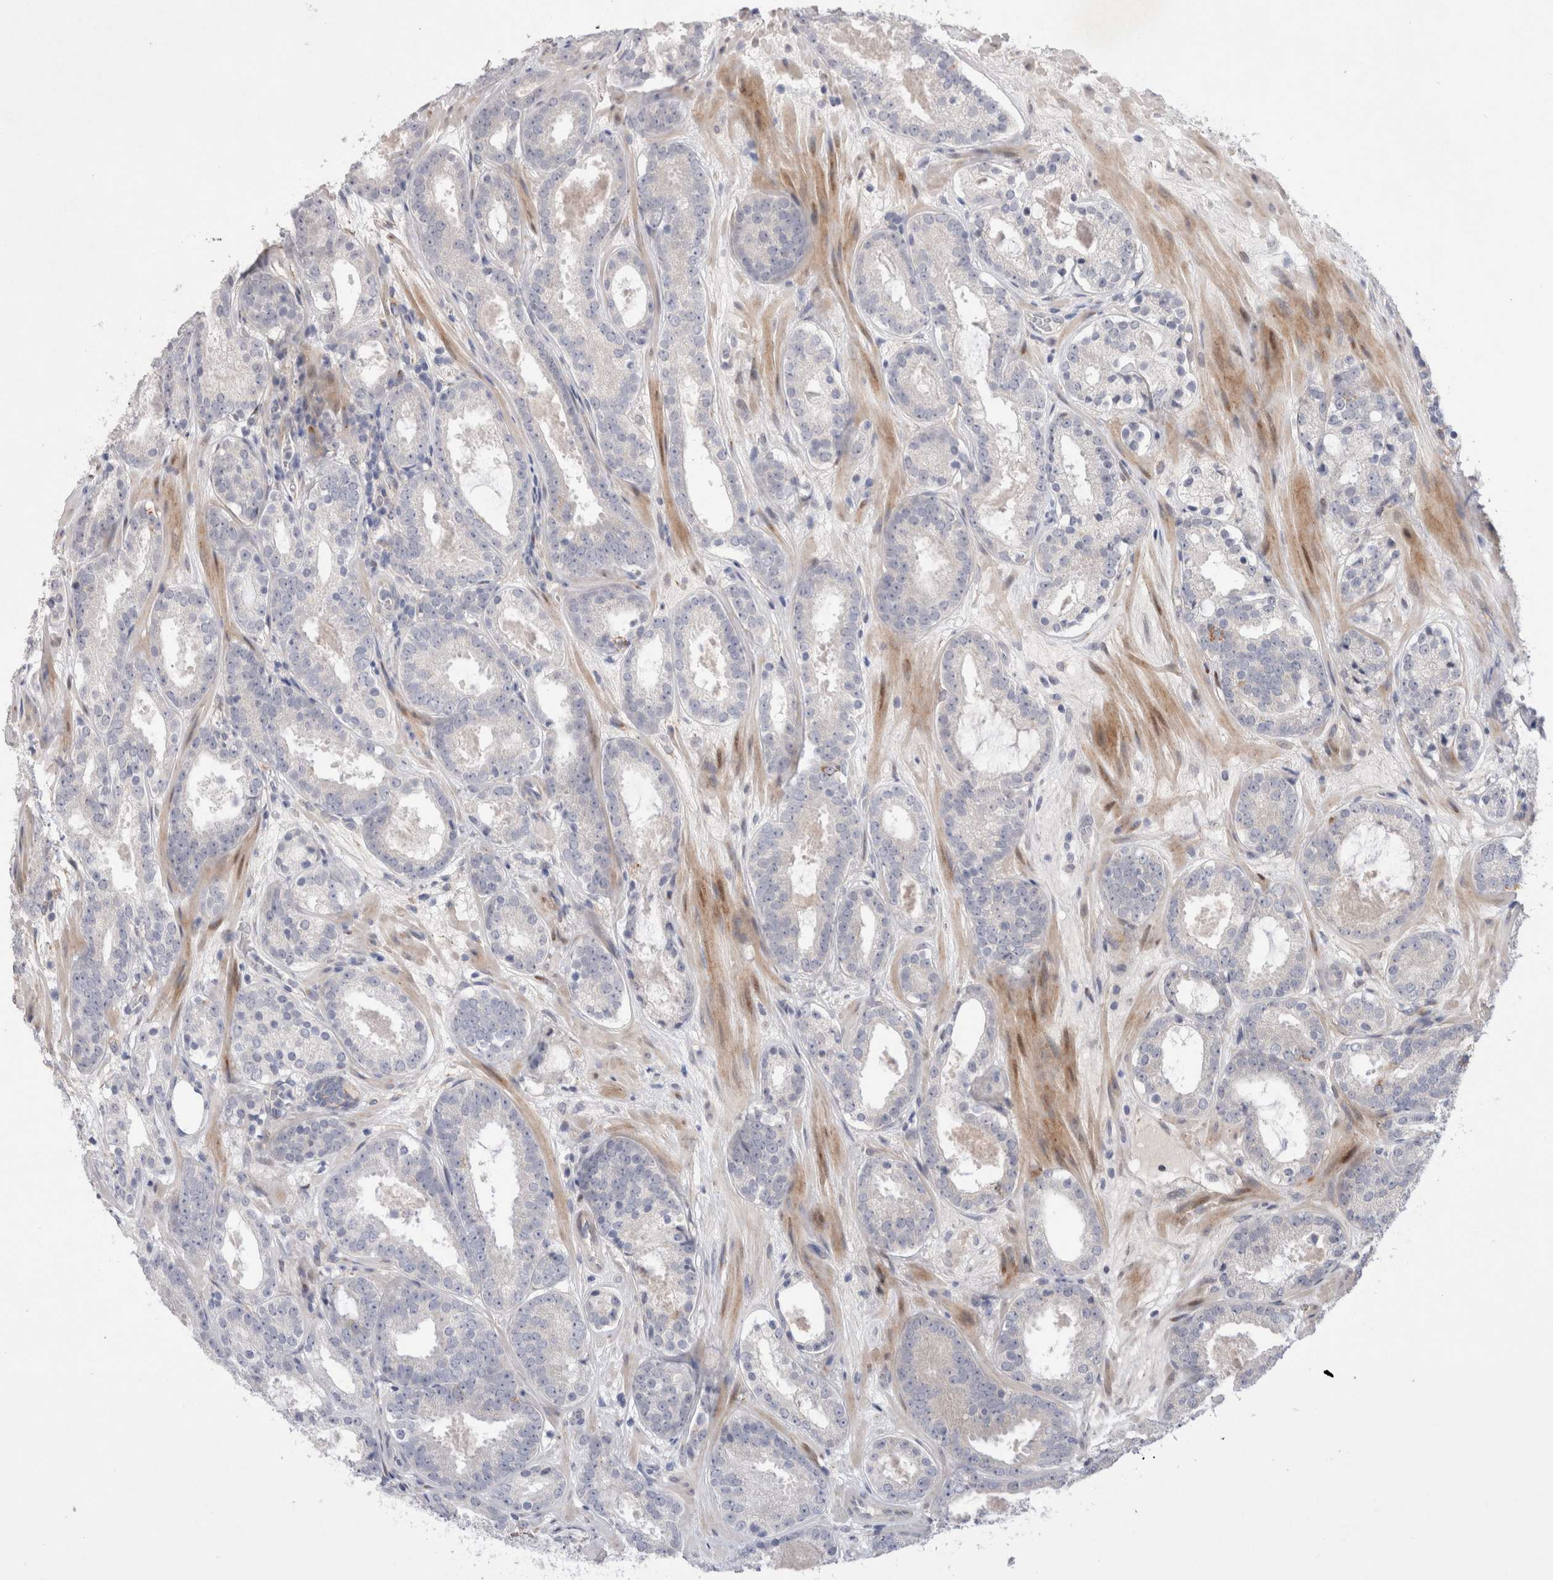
{"staining": {"intensity": "negative", "quantity": "none", "location": "none"}, "tissue": "prostate cancer", "cell_type": "Tumor cells", "image_type": "cancer", "snomed": [{"axis": "morphology", "description": "Adenocarcinoma, Low grade"}, {"axis": "topography", "description": "Prostate"}], "caption": "The immunohistochemistry histopathology image has no significant positivity in tumor cells of prostate adenocarcinoma (low-grade) tissue. (DAB immunohistochemistry (IHC), high magnification).", "gene": "GIMAP6", "patient": {"sex": "male", "age": 69}}